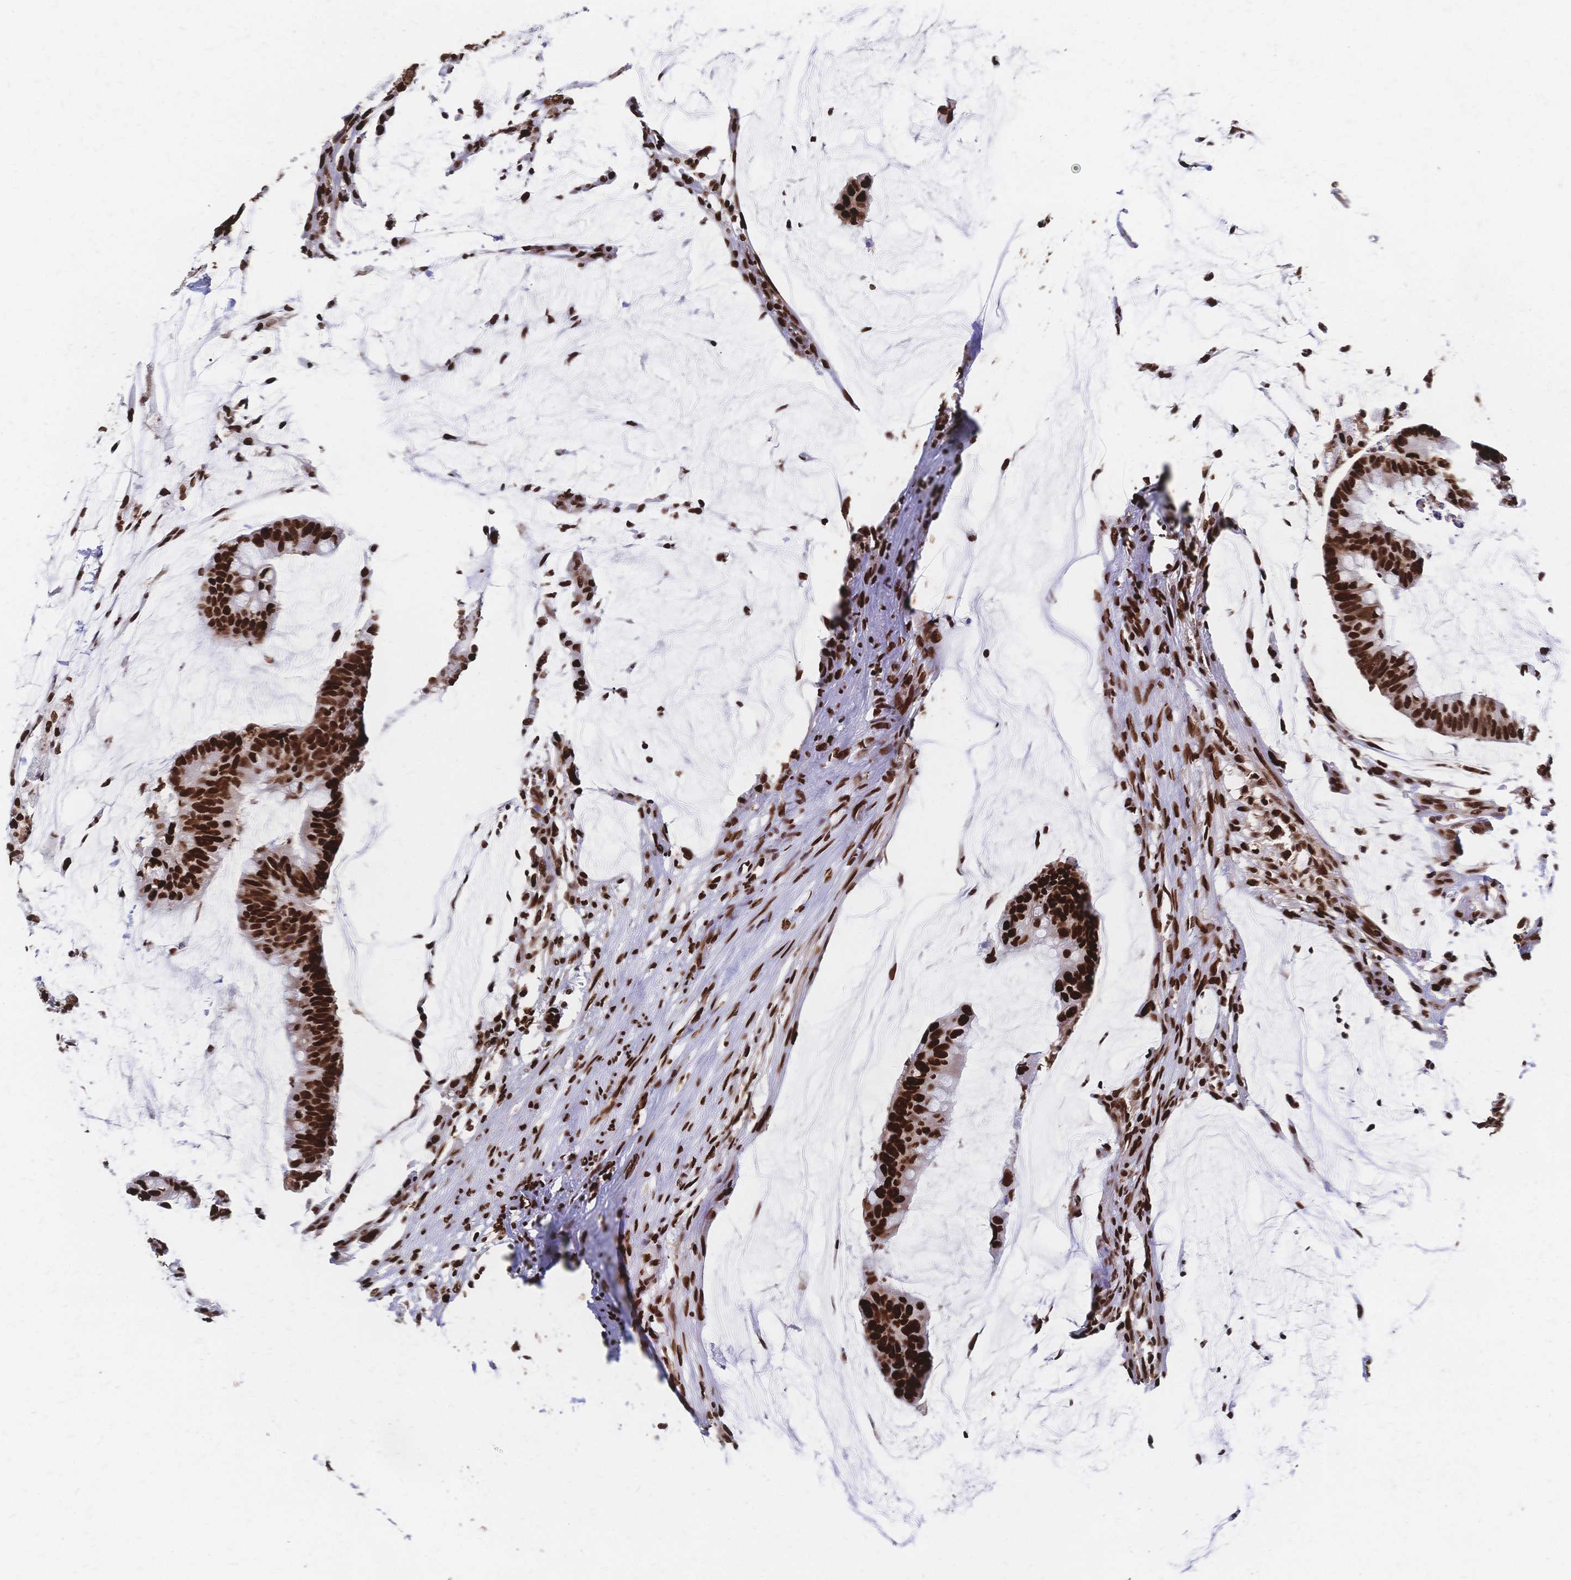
{"staining": {"intensity": "strong", "quantity": ">75%", "location": "nuclear"}, "tissue": "colorectal cancer", "cell_type": "Tumor cells", "image_type": "cancer", "snomed": [{"axis": "morphology", "description": "Adenocarcinoma, NOS"}, {"axis": "topography", "description": "Colon"}], "caption": "Human adenocarcinoma (colorectal) stained for a protein (brown) displays strong nuclear positive positivity in about >75% of tumor cells.", "gene": "HDGF", "patient": {"sex": "male", "age": 62}}